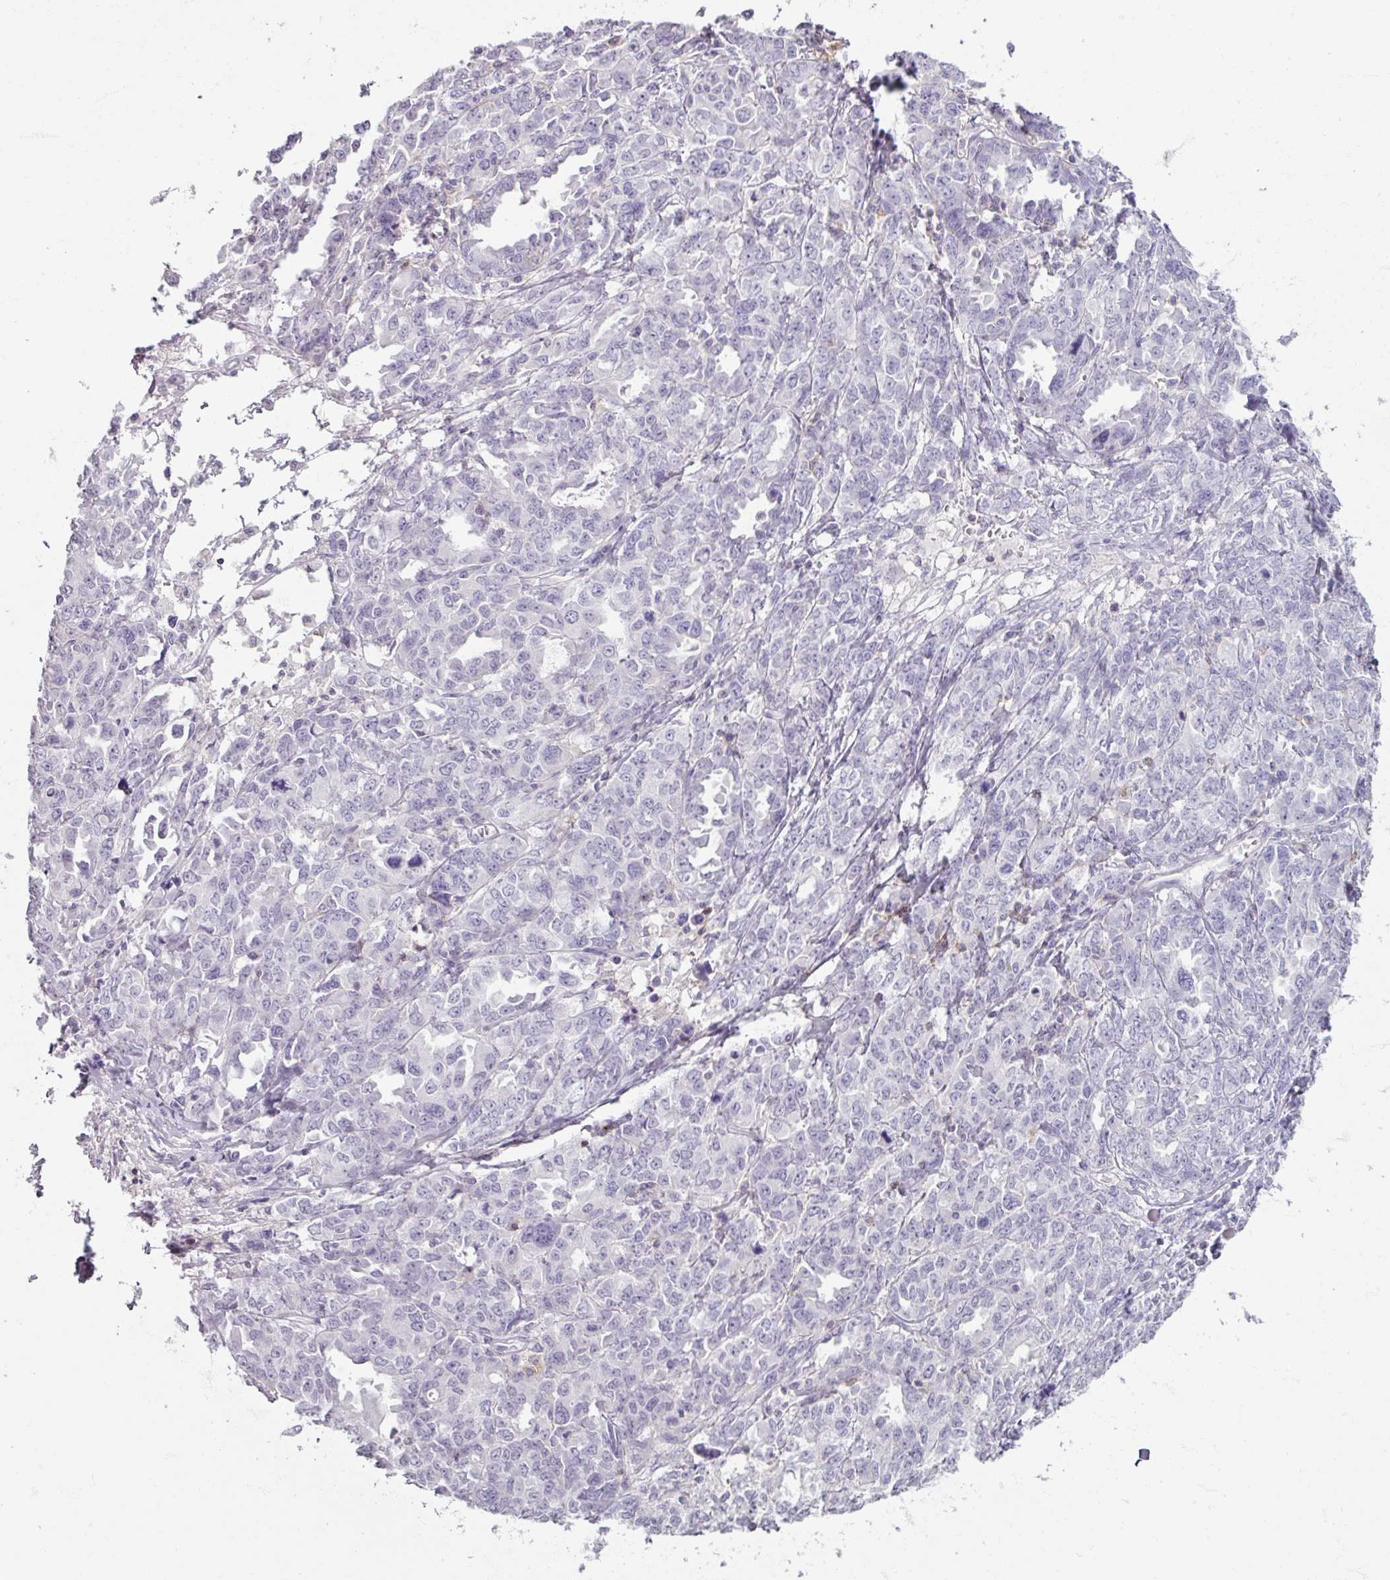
{"staining": {"intensity": "negative", "quantity": "none", "location": "none"}, "tissue": "ovarian cancer", "cell_type": "Tumor cells", "image_type": "cancer", "snomed": [{"axis": "morphology", "description": "Adenocarcinoma, NOS"}, {"axis": "morphology", "description": "Carcinoma, endometroid"}, {"axis": "topography", "description": "Ovary"}], "caption": "There is no significant staining in tumor cells of ovarian adenocarcinoma. (DAB immunohistochemistry (IHC), high magnification).", "gene": "PTPRC", "patient": {"sex": "female", "age": 72}}